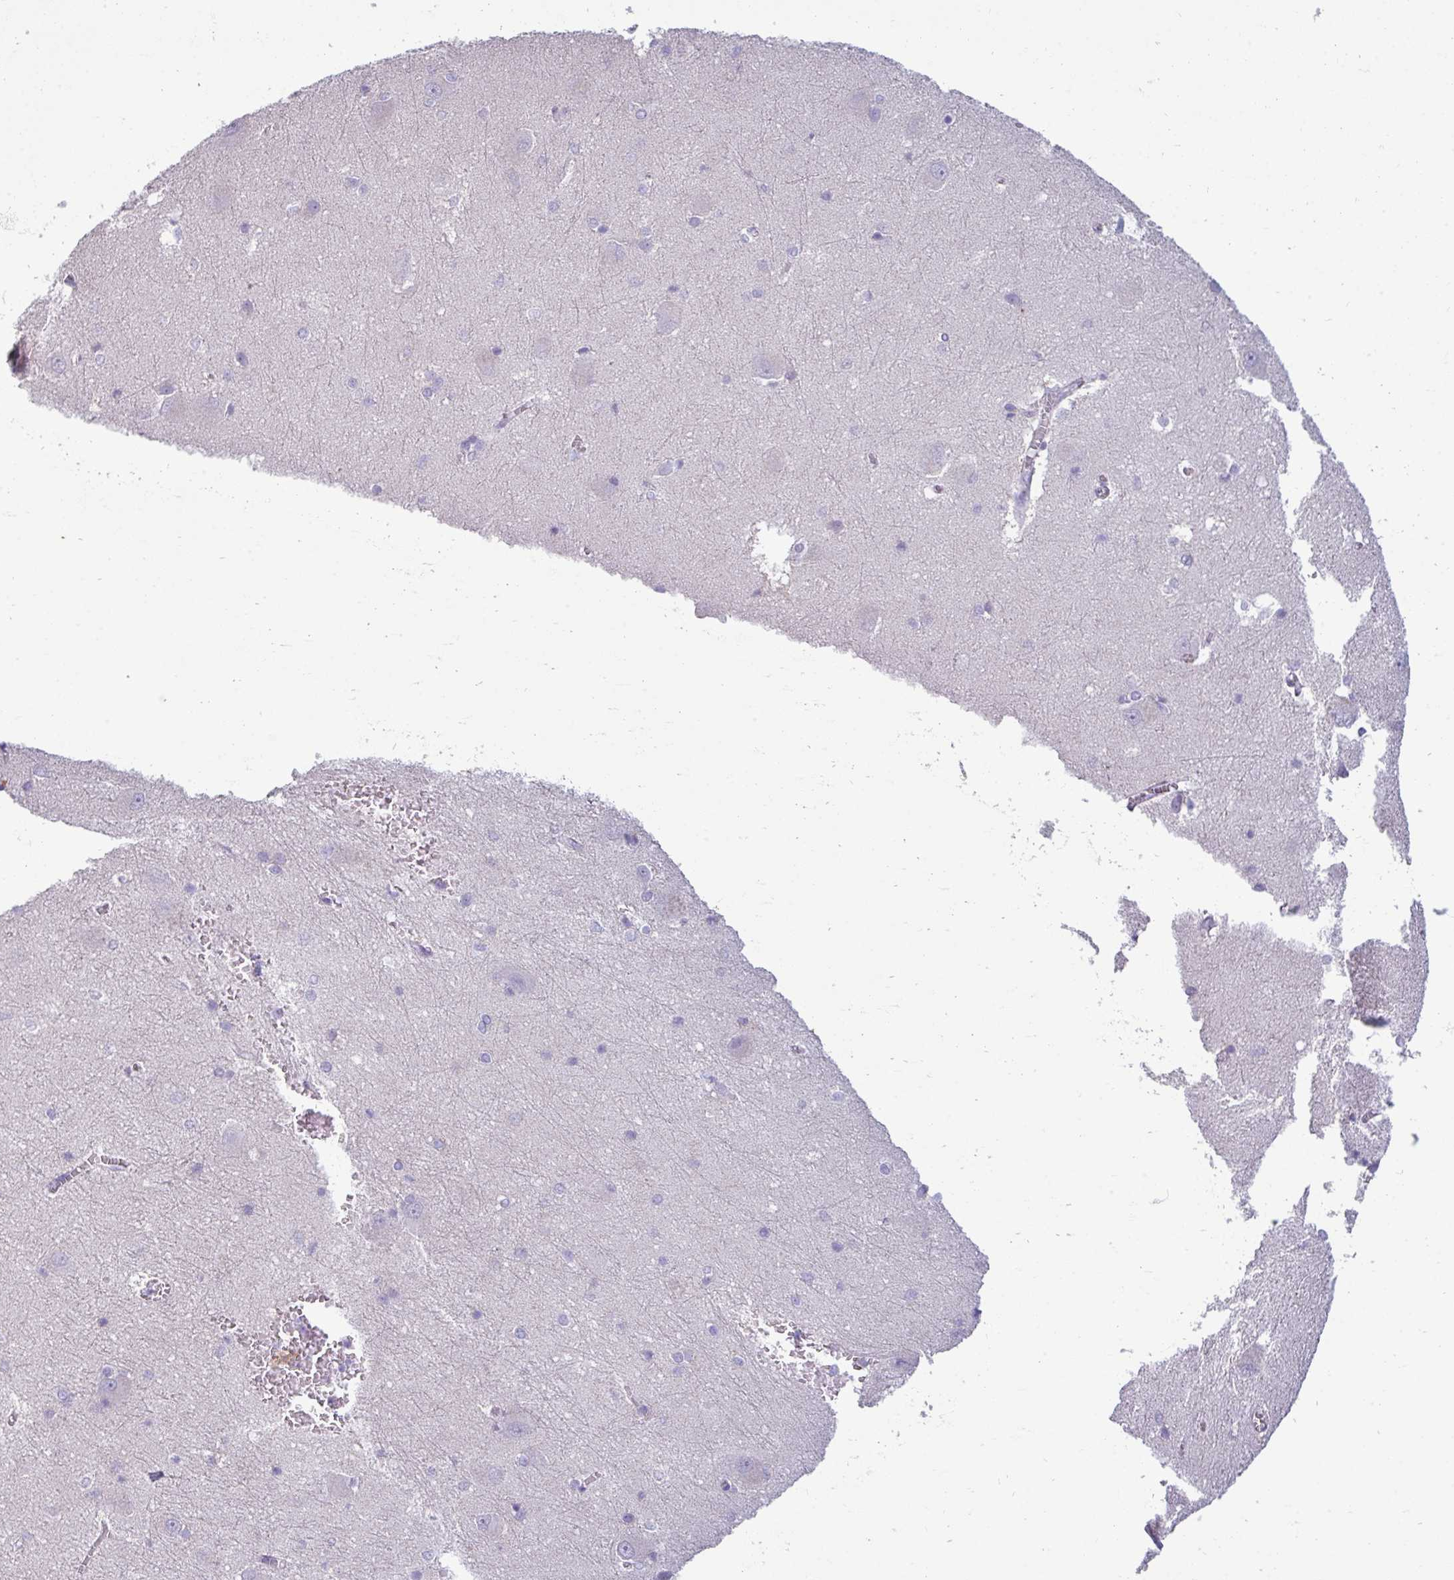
{"staining": {"intensity": "negative", "quantity": "none", "location": "none"}, "tissue": "hippocampus", "cell_type": "Glial cells", "image_type": "normal", "snomed": [{"axis": "morphology", "description": "Normal tissue, NOS"}, {"axis": "topography", "description": "Hippocampus"}], "caption": "Glial cells are negative for brown protein staining in benign hippocampus. (DAB (3,3'-diaminobenzidine) IHC with hematoxylin counter stain).", "gene": "TRIM39", "patient": {"sex": "female", "age": 64}}